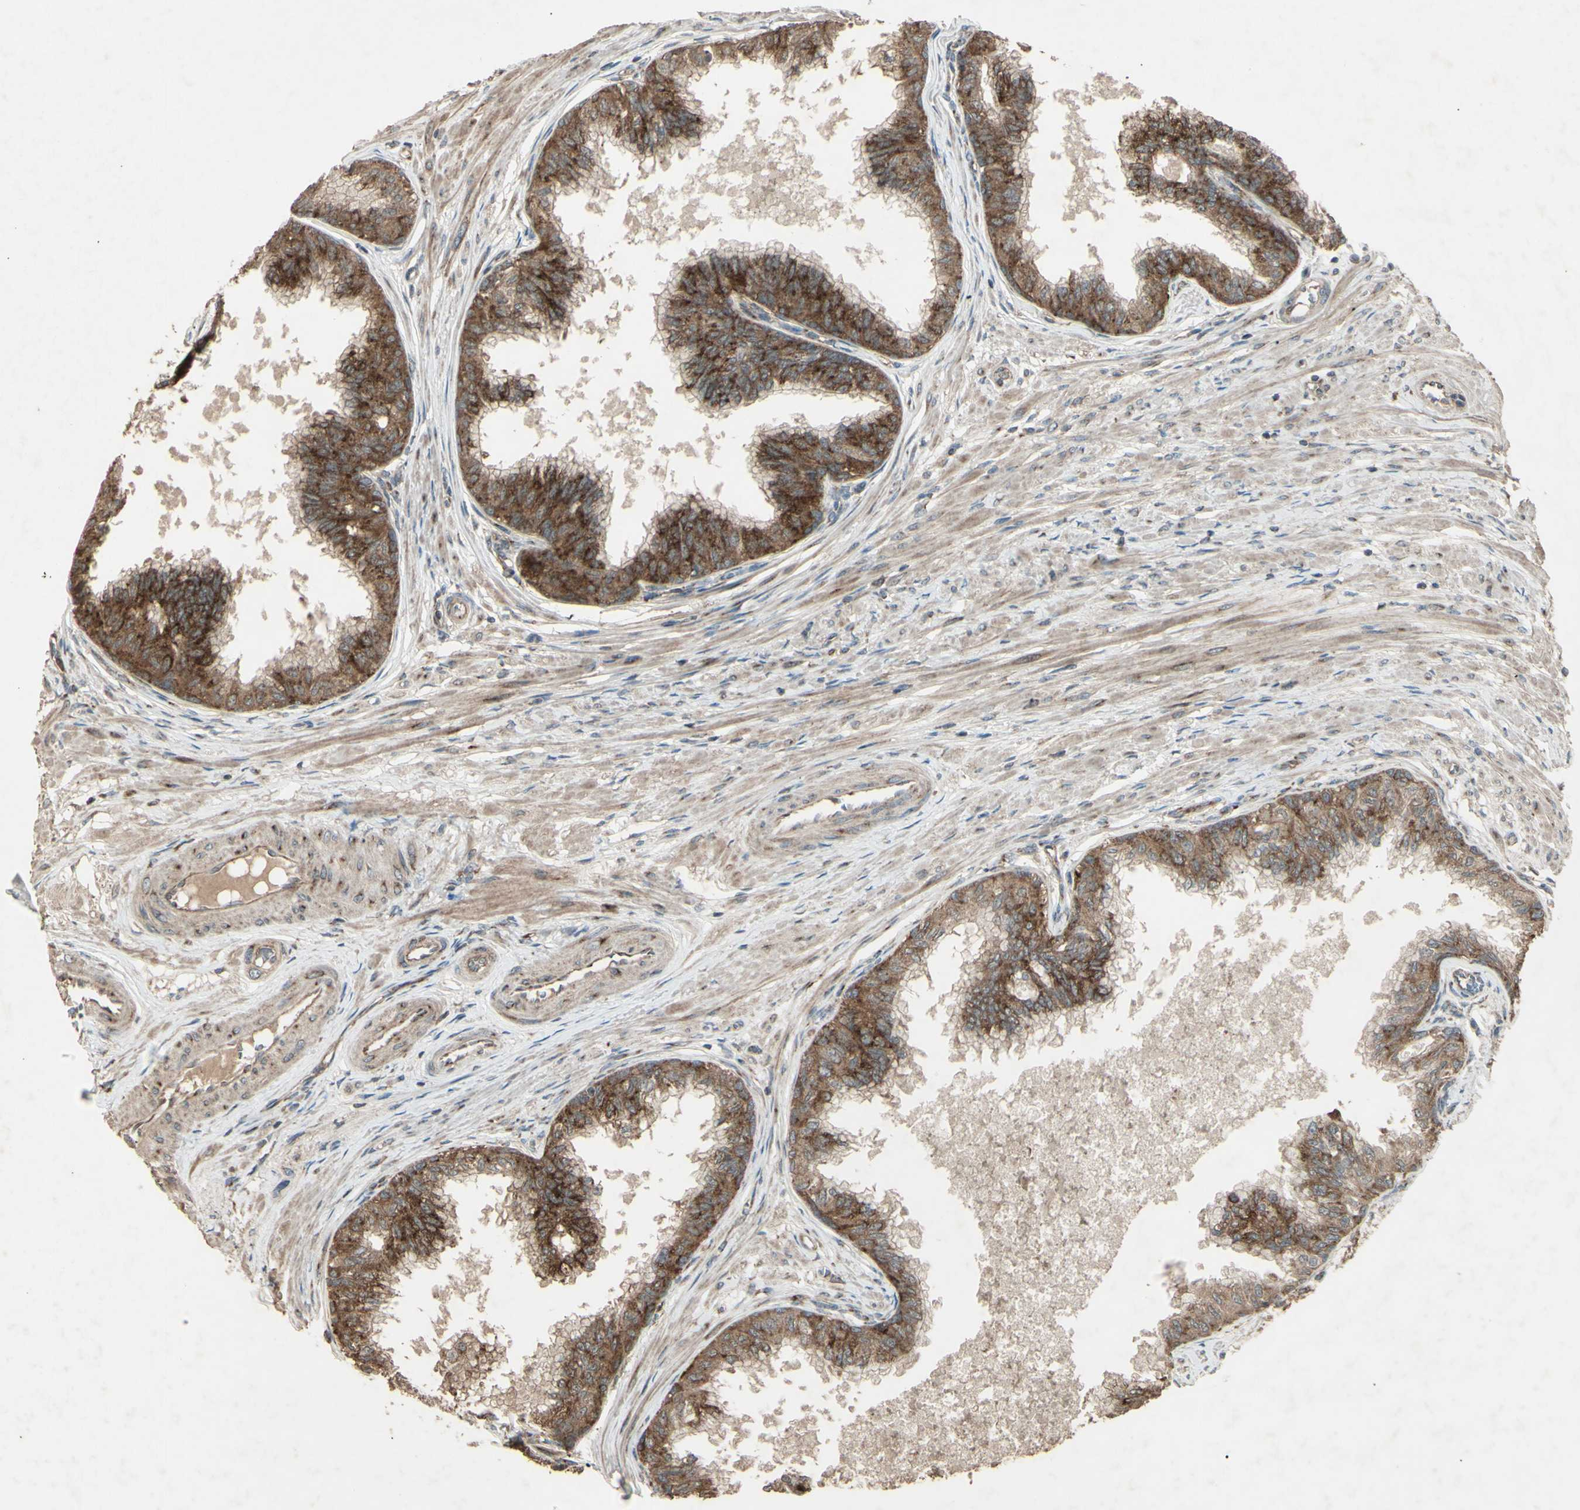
{"staining": {"intensity": "strong", "quantity": ">75%", "location": "cytoplasmic/membranous"}, "tissue": "prostate", "cell_type": "Glandular cells", "image_type": "normal", "snomed": [{"axis": "morphology", "description": "Normal tissue, NOS"}, {"axis": "topography", "description": "Prostate"}, {"axis": "topography", "description": "Seminal veicle"}], "caption": "Human prostate stained with a brown dye displays strong cytoplasmic/membranous positive expression in approximately >75% of glandular cells.", "gene": "AP1G1", "patient": {"sex": "male", "age": 60}}